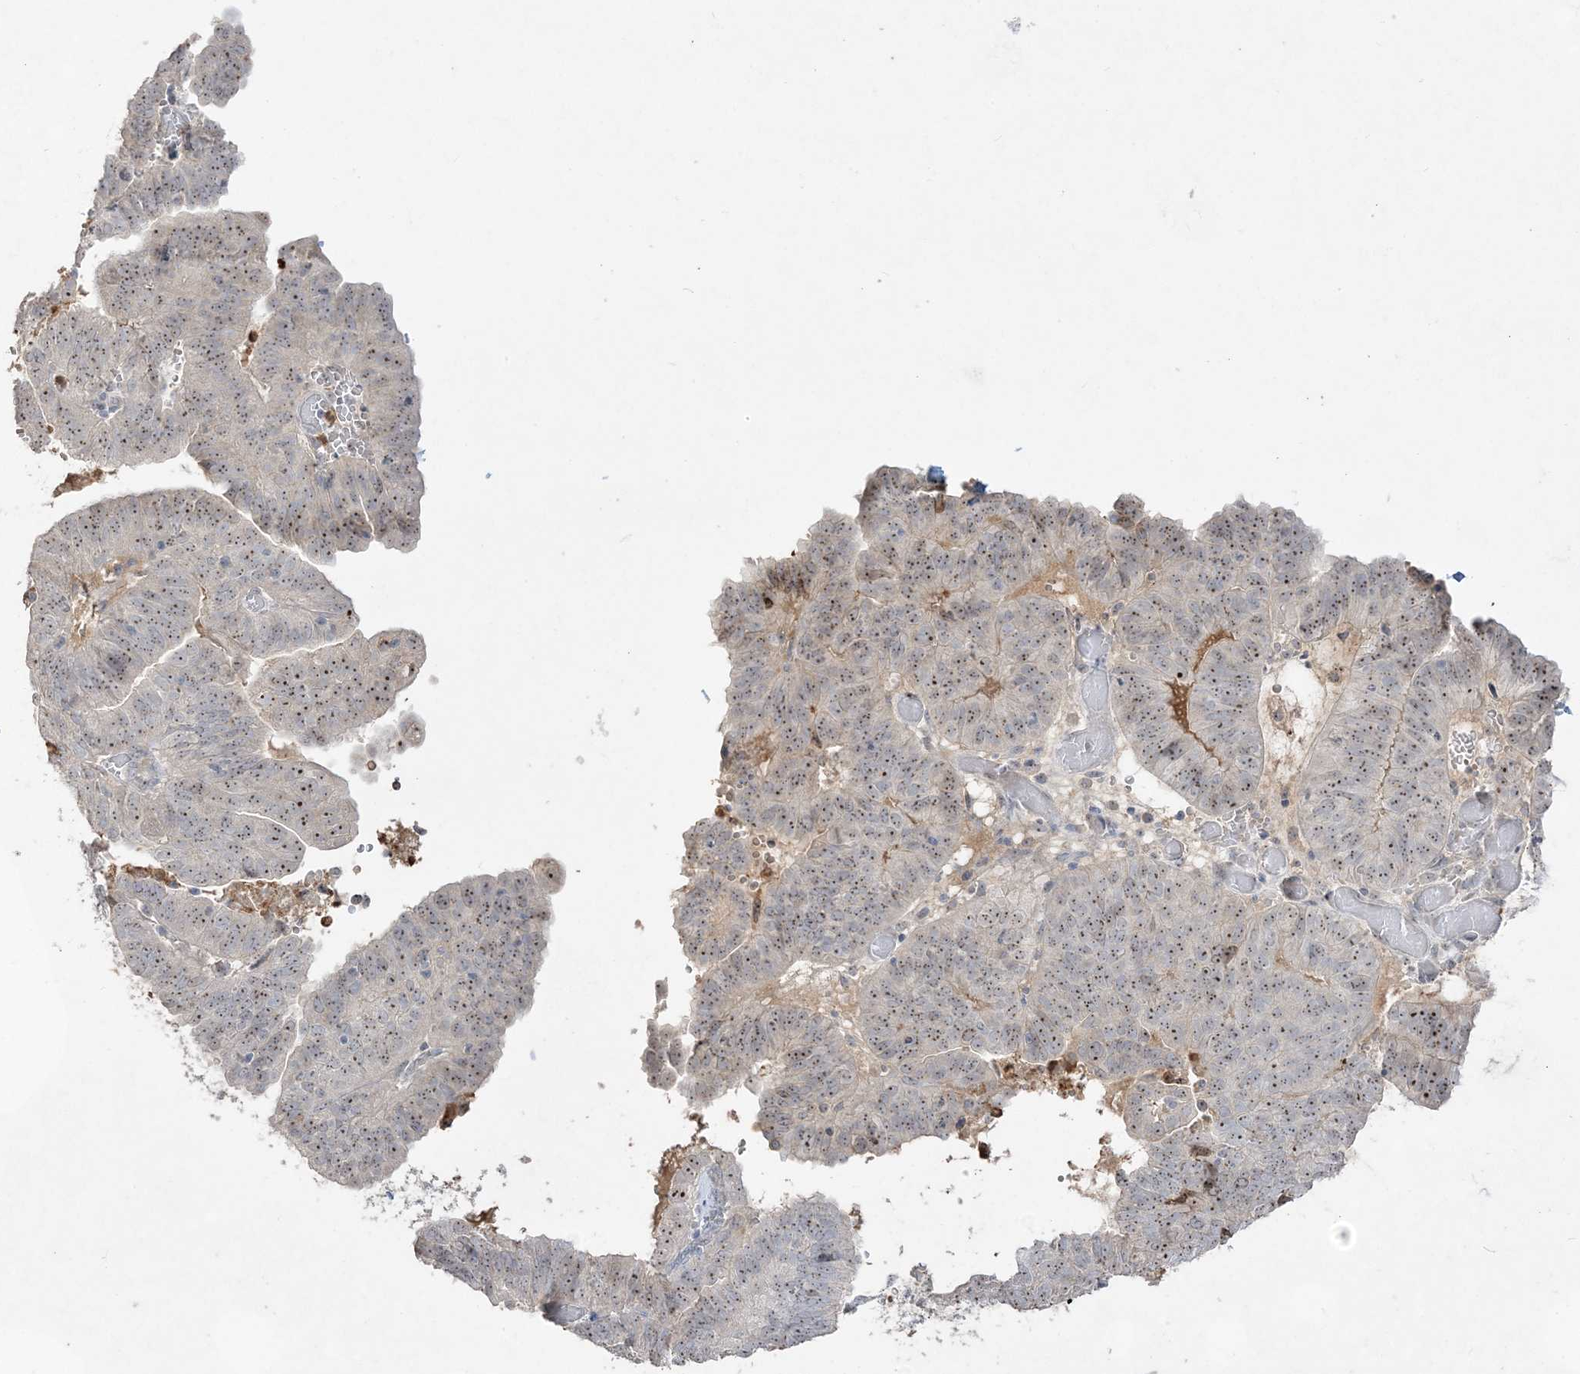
{"staining": {"intensity": "moderate", "quantity": ">75%", "location": "nuclear"}, "tissue": "endometrial cancer", "cell_type": "Tumor cells", "image_type": "cancer", "snomed": [{"axis": "morphology", "description": "Adenocarcinoma, NOS"}, {"axis": "topography", "description": "Uterus"}], "caption": "Endometrial cancer (adenocarcinoma) stained with a brown dye shows moderate nuclear positive staining in approximately >75% of tumor cells.", "gene": "NOP16", "patient": {"sex": "female", "age": 77}}